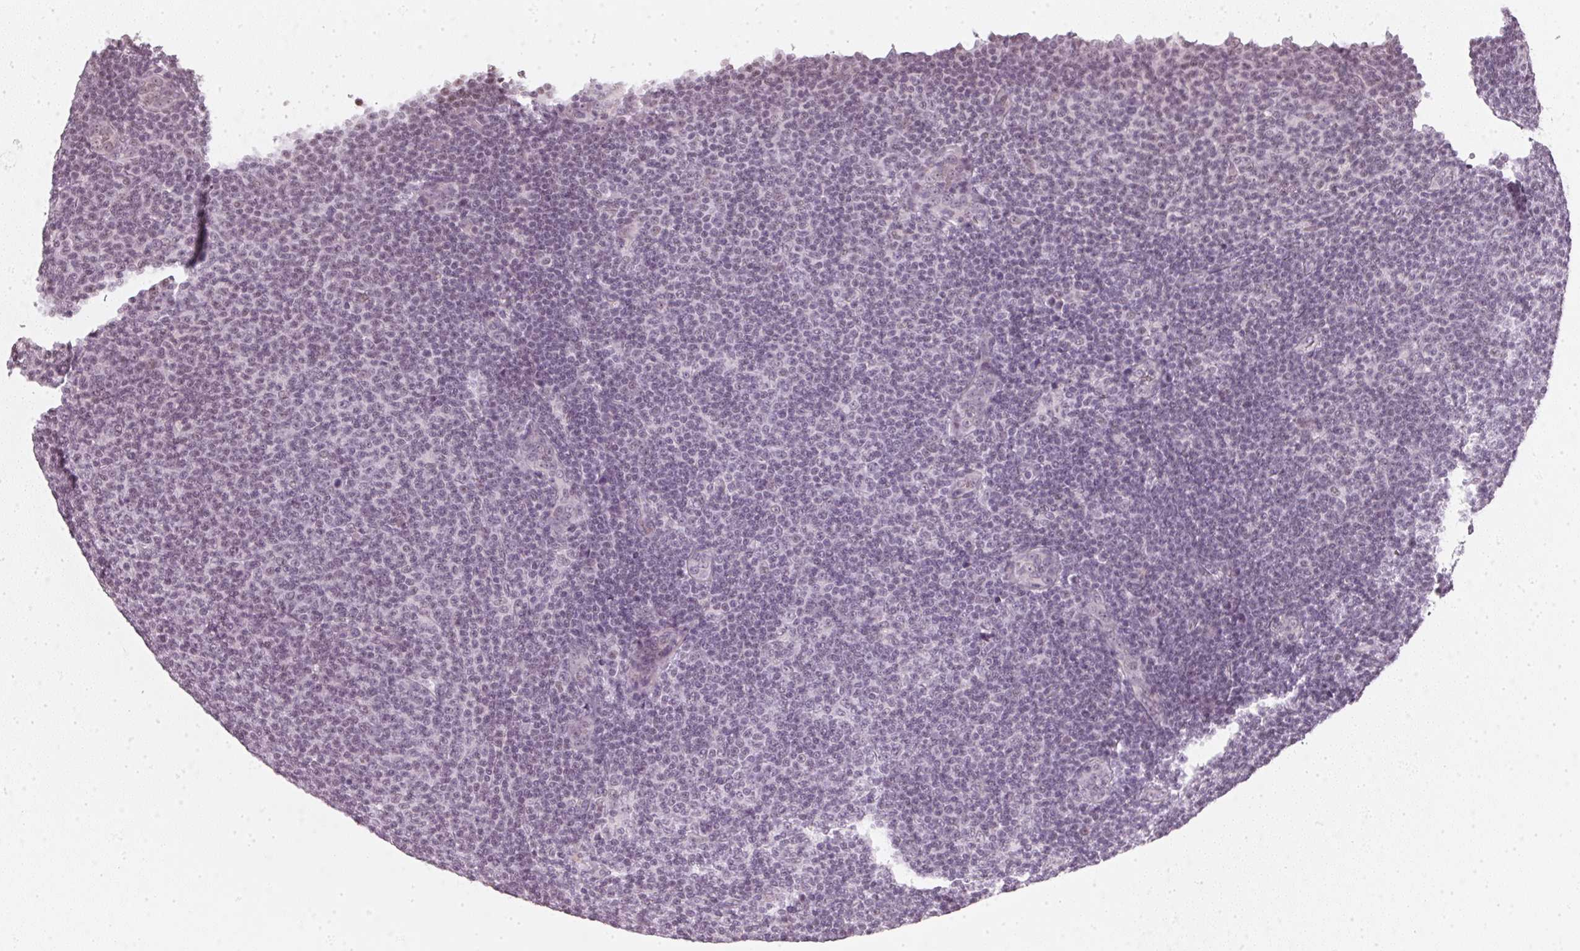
{"staining": {"intensity": "negative", "quantity": "none", "location": "none"}, "tissue": "lymphoma", "cell_type": "Tumor cells", "image_type": "cancer", "snomed": [{"axis": "morphology", "description": "Malignant lymphoma, non-Hodgkin's type, Low grade"}, {"axis": "topography", "description": "Lymph node"}], "caption": "This is an immunohistochemistry histopathology image of malignant lymphoma, non-Hodgkin's type (low-grade). There is no staining in tumor cells.", "gene": "DNAJC6", "patient": {"sex": "male", "age": 66}}